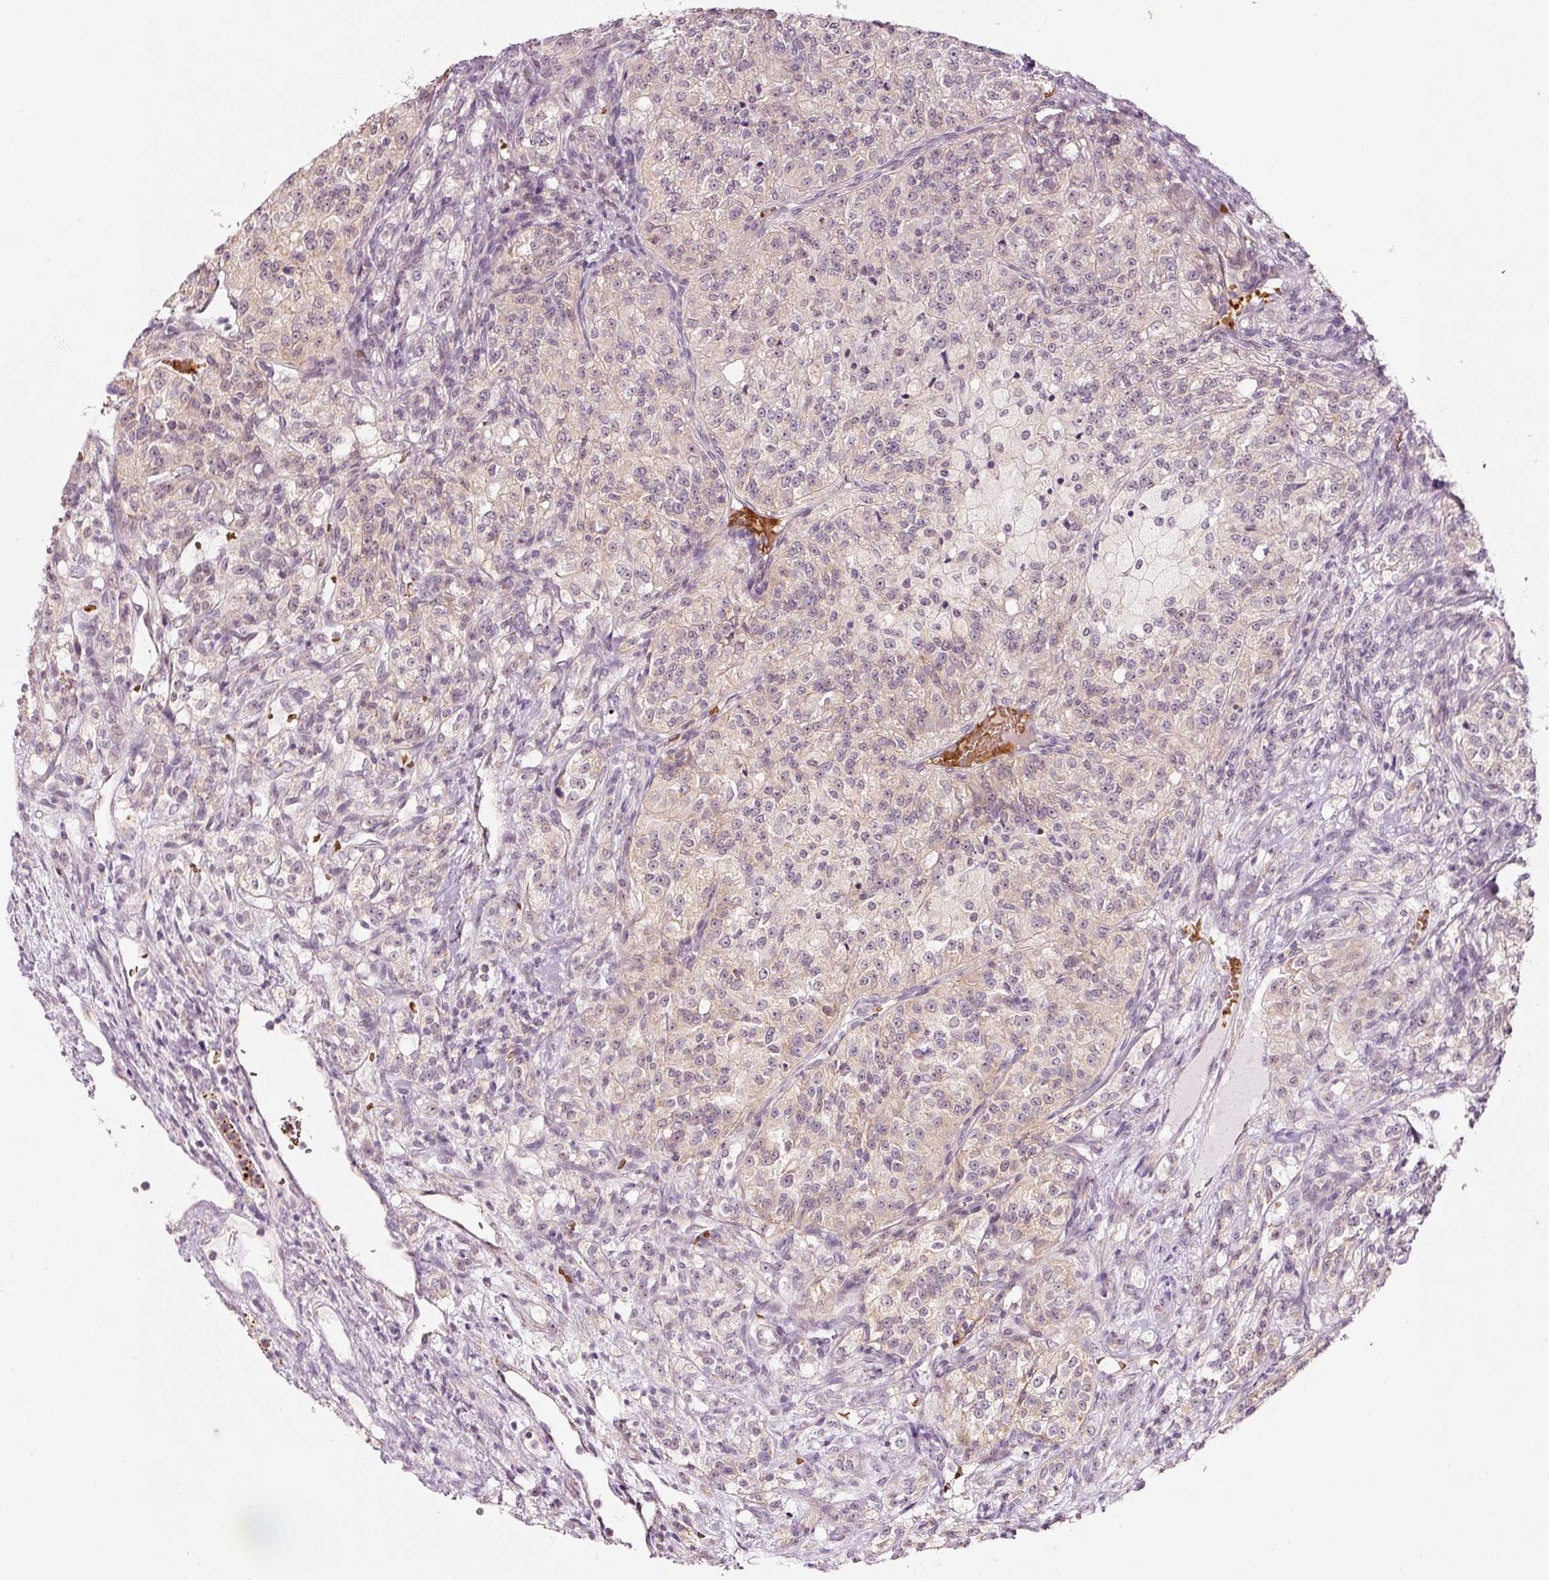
{"staining": {"intensity": "weak", "quantity": "<25%", "location": "cytoplasmic/membranous"}, "tissue": "renal cancer", "cell_type": "Tumor cells", "image_type": "cancer", "snomed": [{"axis": "morphology", "description": "Adenocarcinoma, NOS"}, {"axis": "topography", "description": "Kidney"}], "caption": "Immunohistochemistry (IHC) photomicrograph of renal cancer stained for a protein (brown), which exhibits no expression in tumor cells.", "gene": "ZNF460", "patient": {"sex": "female", "age": 63}}